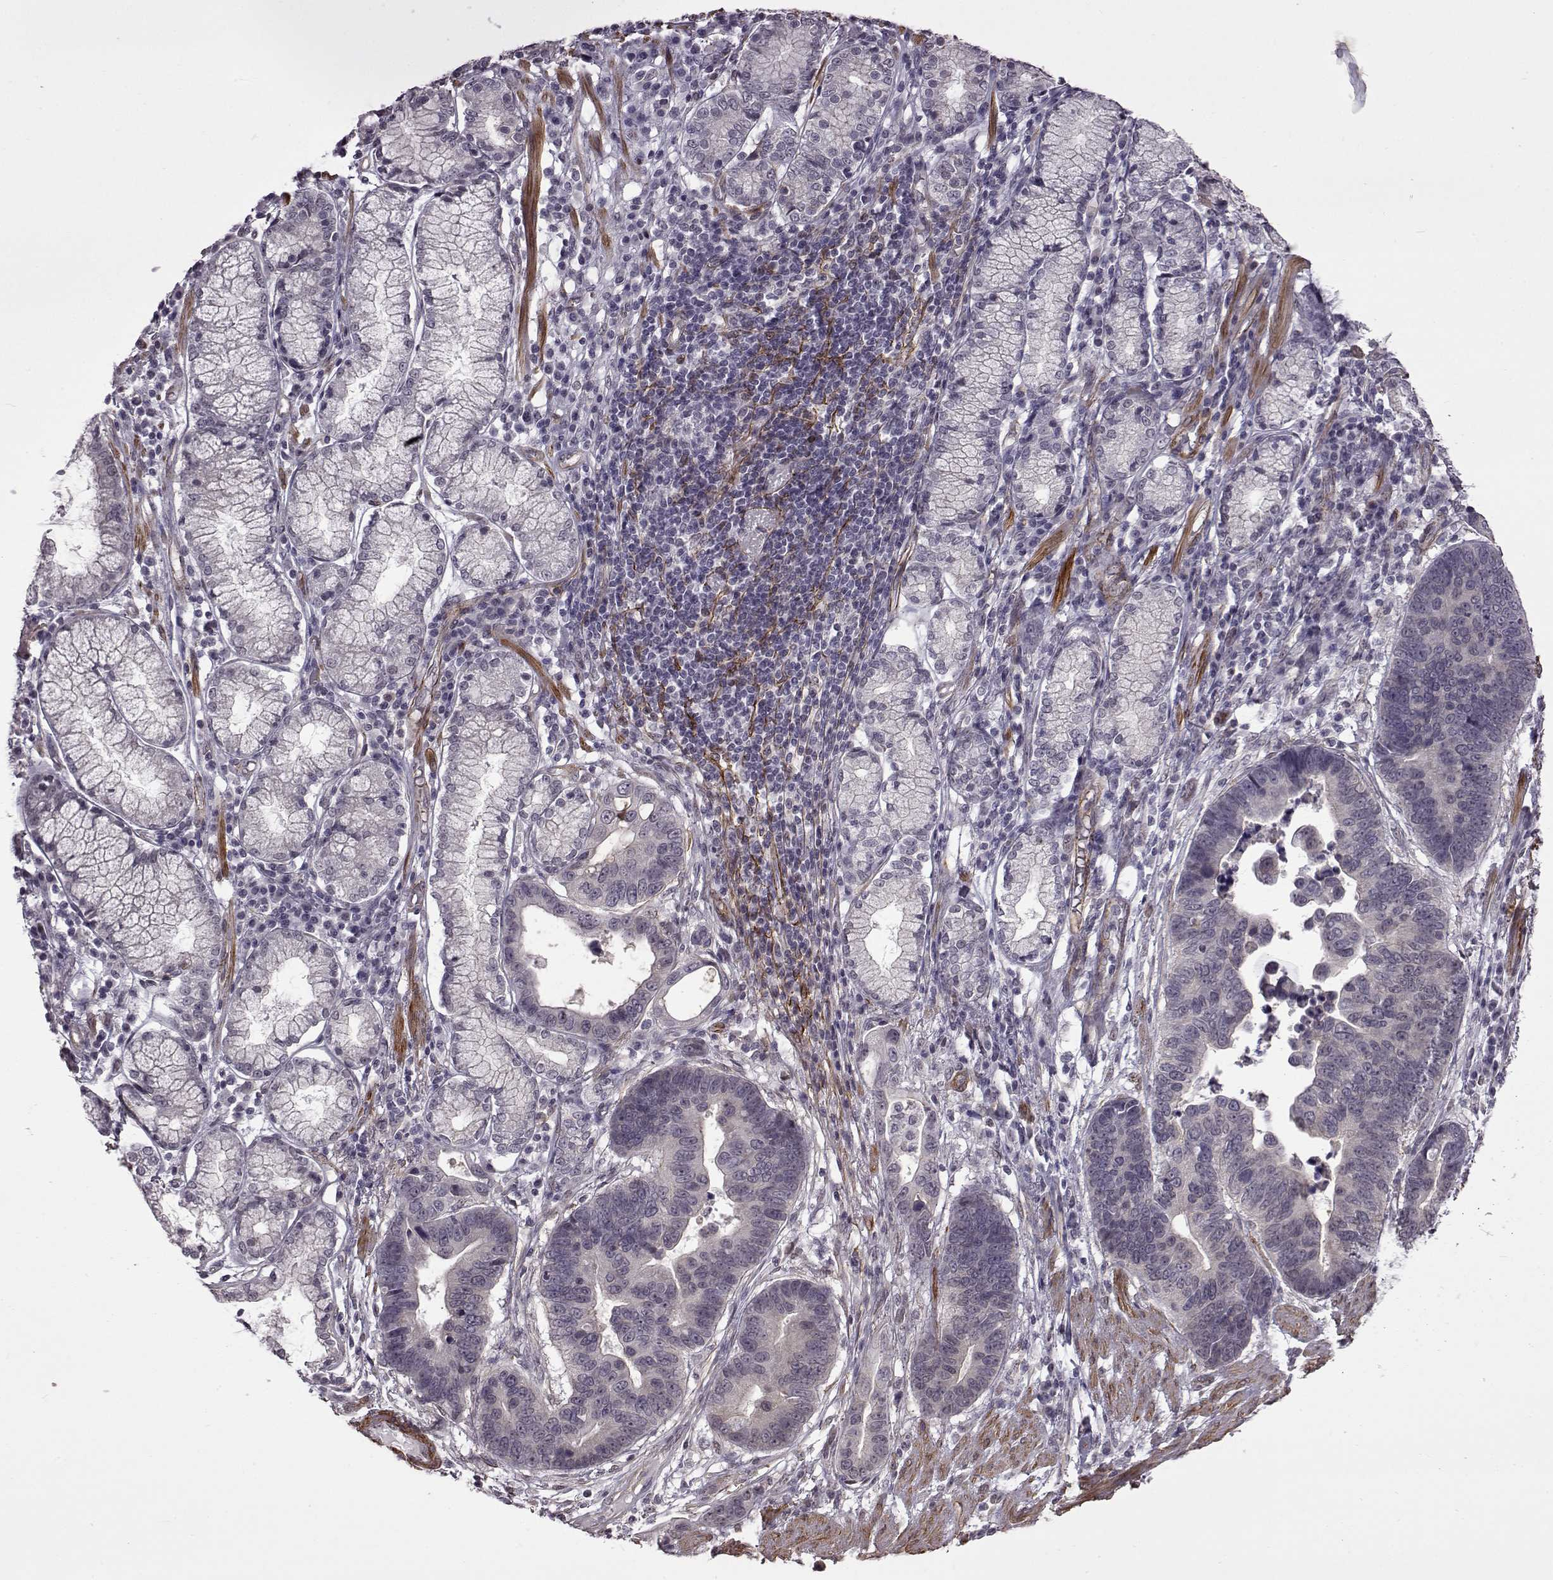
{"staining": {"intensity": "negative", "quantity": "none", "location": "none"}, "tissue": "stomach cancer", "cell_type": "Tumor cells", "image_type": "cancer", "snomed": [{"axis": "morphology", "description": "Adenocarcinoma, NOS"}, {"axis": "topography", "description": "Stomach"}], "caption": "The immunohistochemistry photomicrograph has no significant positivity in tumor cells of stomach adenocarcinoma tissue.", "gene": "SYNPO2", "patient": {"sex": "male", "age": 84}}